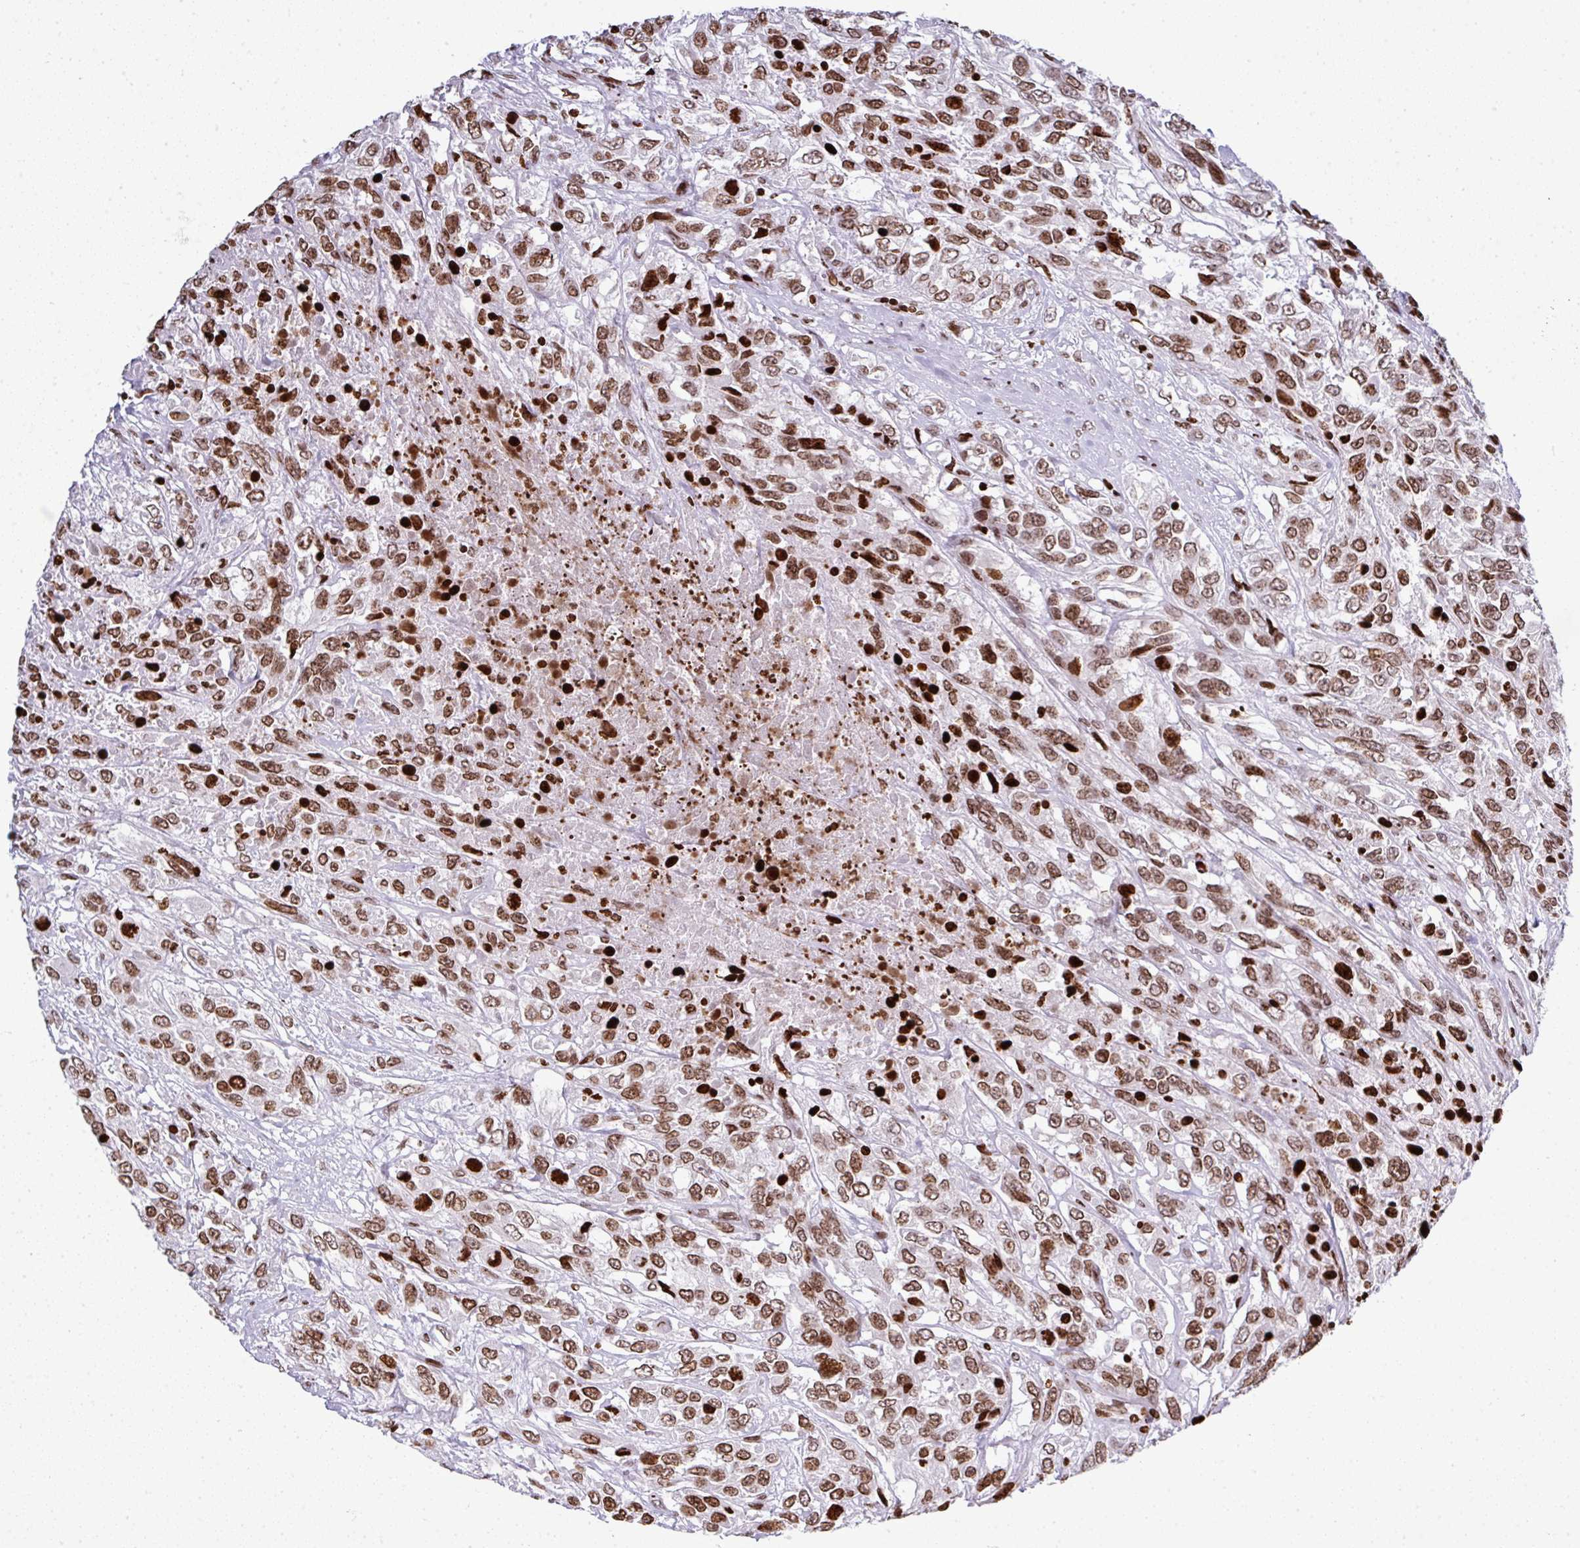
{"staining": {"intensity": "moderate", "quantity": ">75%", "location": "nuclear"}, "tissue": "urothelial cancer", "cell_type": "Tumor cells", "image_type": "cancer", "snomed": [{"axis": "morphology", "description": "Urothelial carcinoma, High grade"}, {"axis": "topography", "description": "Urinary bladder"}], "caption": "Immunohistochemical staining of urothelial cancer exhibits medium levels of moderate nuclear protein staining in about >75% of tumor cells.", "gene": "RASL11A", "patient": {"sex": "female", "age": 70}}